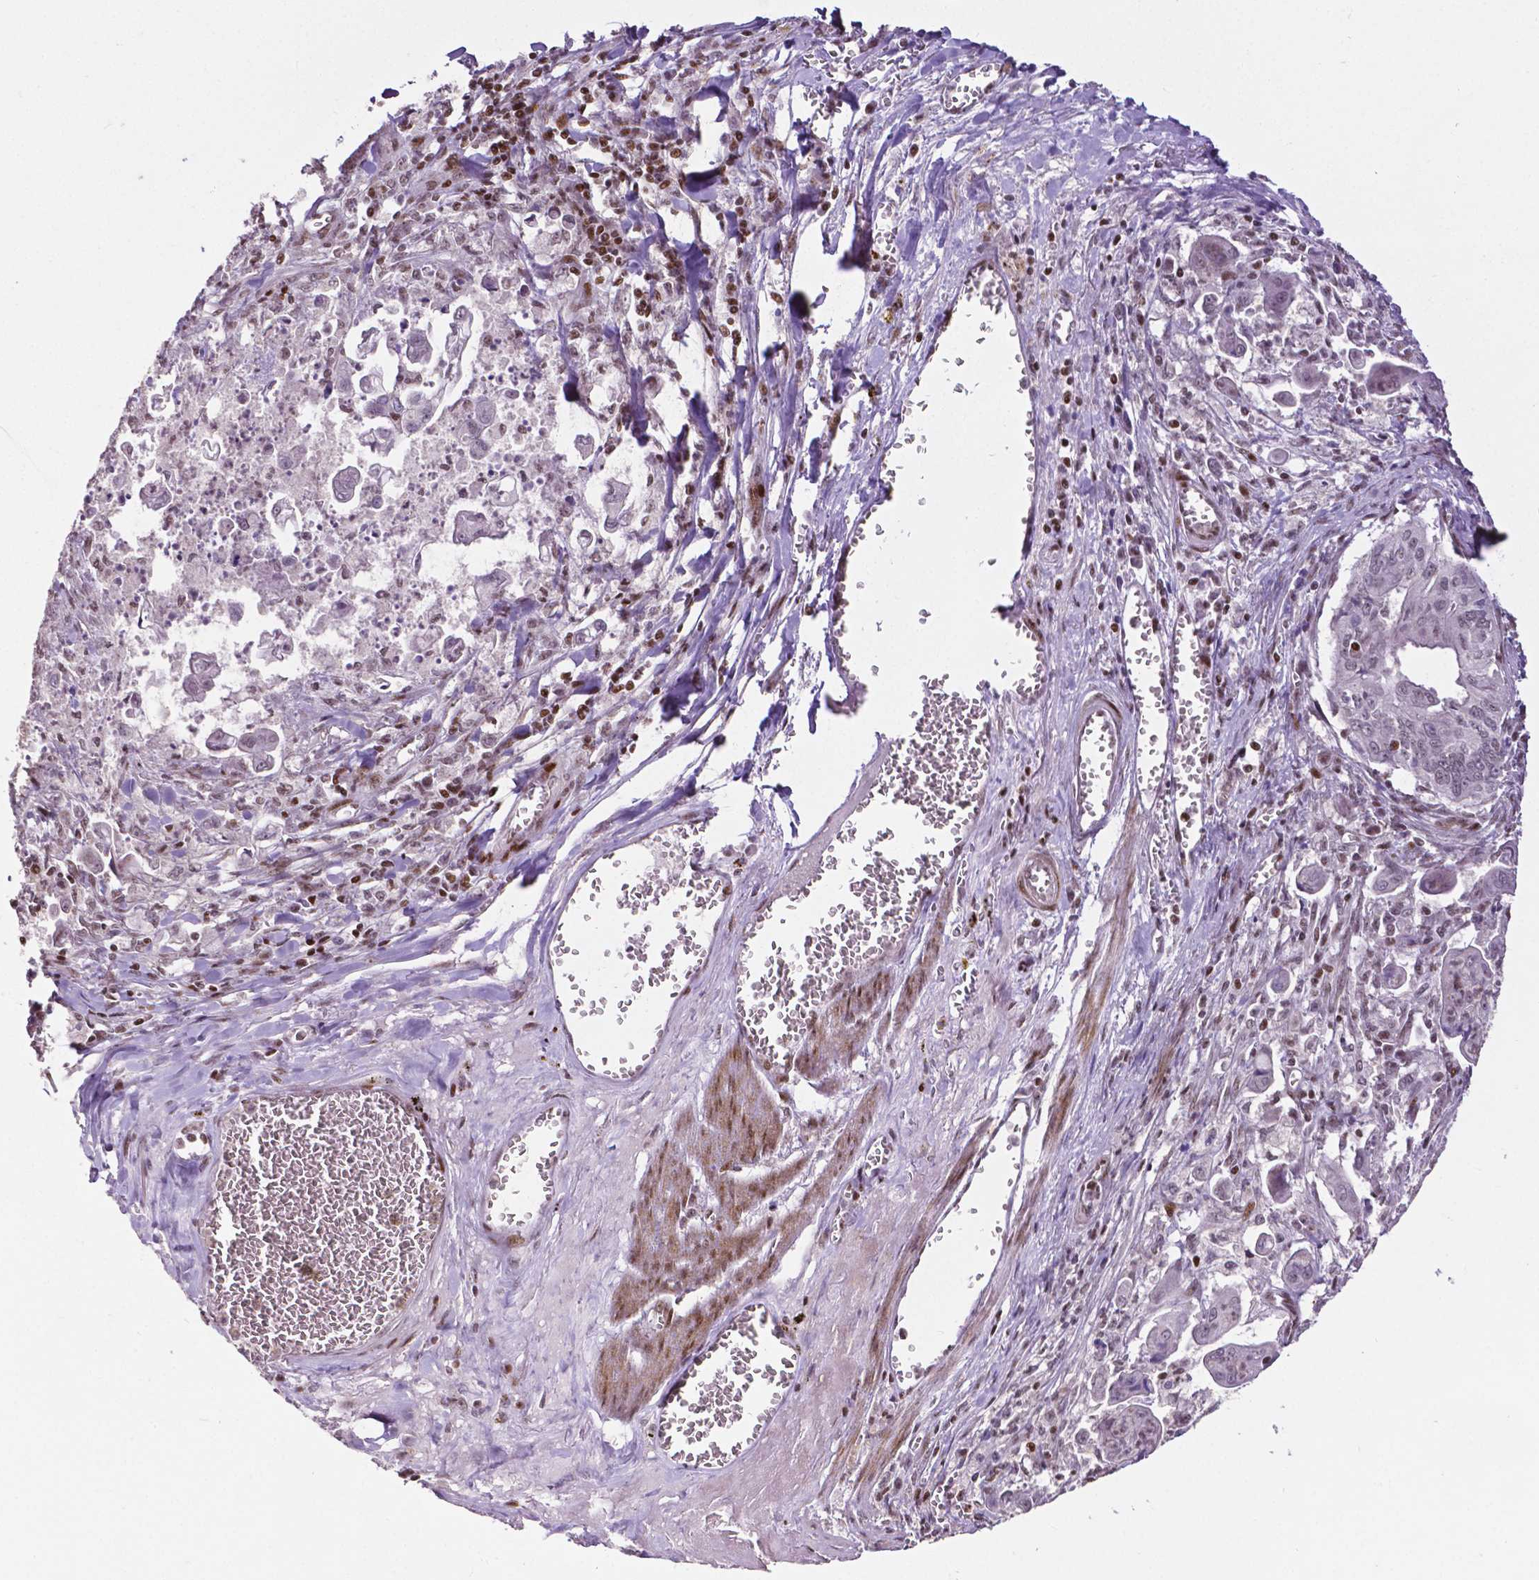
{"staining": {"intensity": "negative", "quantity": "none", "location": "none"}, "tissue": "stomach cancer", "cell_type": "Tumor cells", "image_type": "cancer", "snomed": [{"axis": "morphology", "description": "Adenocarcinoma, NOS"}, {"axis": "topography", "description": "Stomach, upper"}], "caption": "A high-resolution micrograph shows immunohistochemistry (IHC) staining of stomach adenocarcinoma, which demonstrates no significant expression in tumor cells.", "gene": "CTCF", "patient": {"sex": "male", "age": 80}}